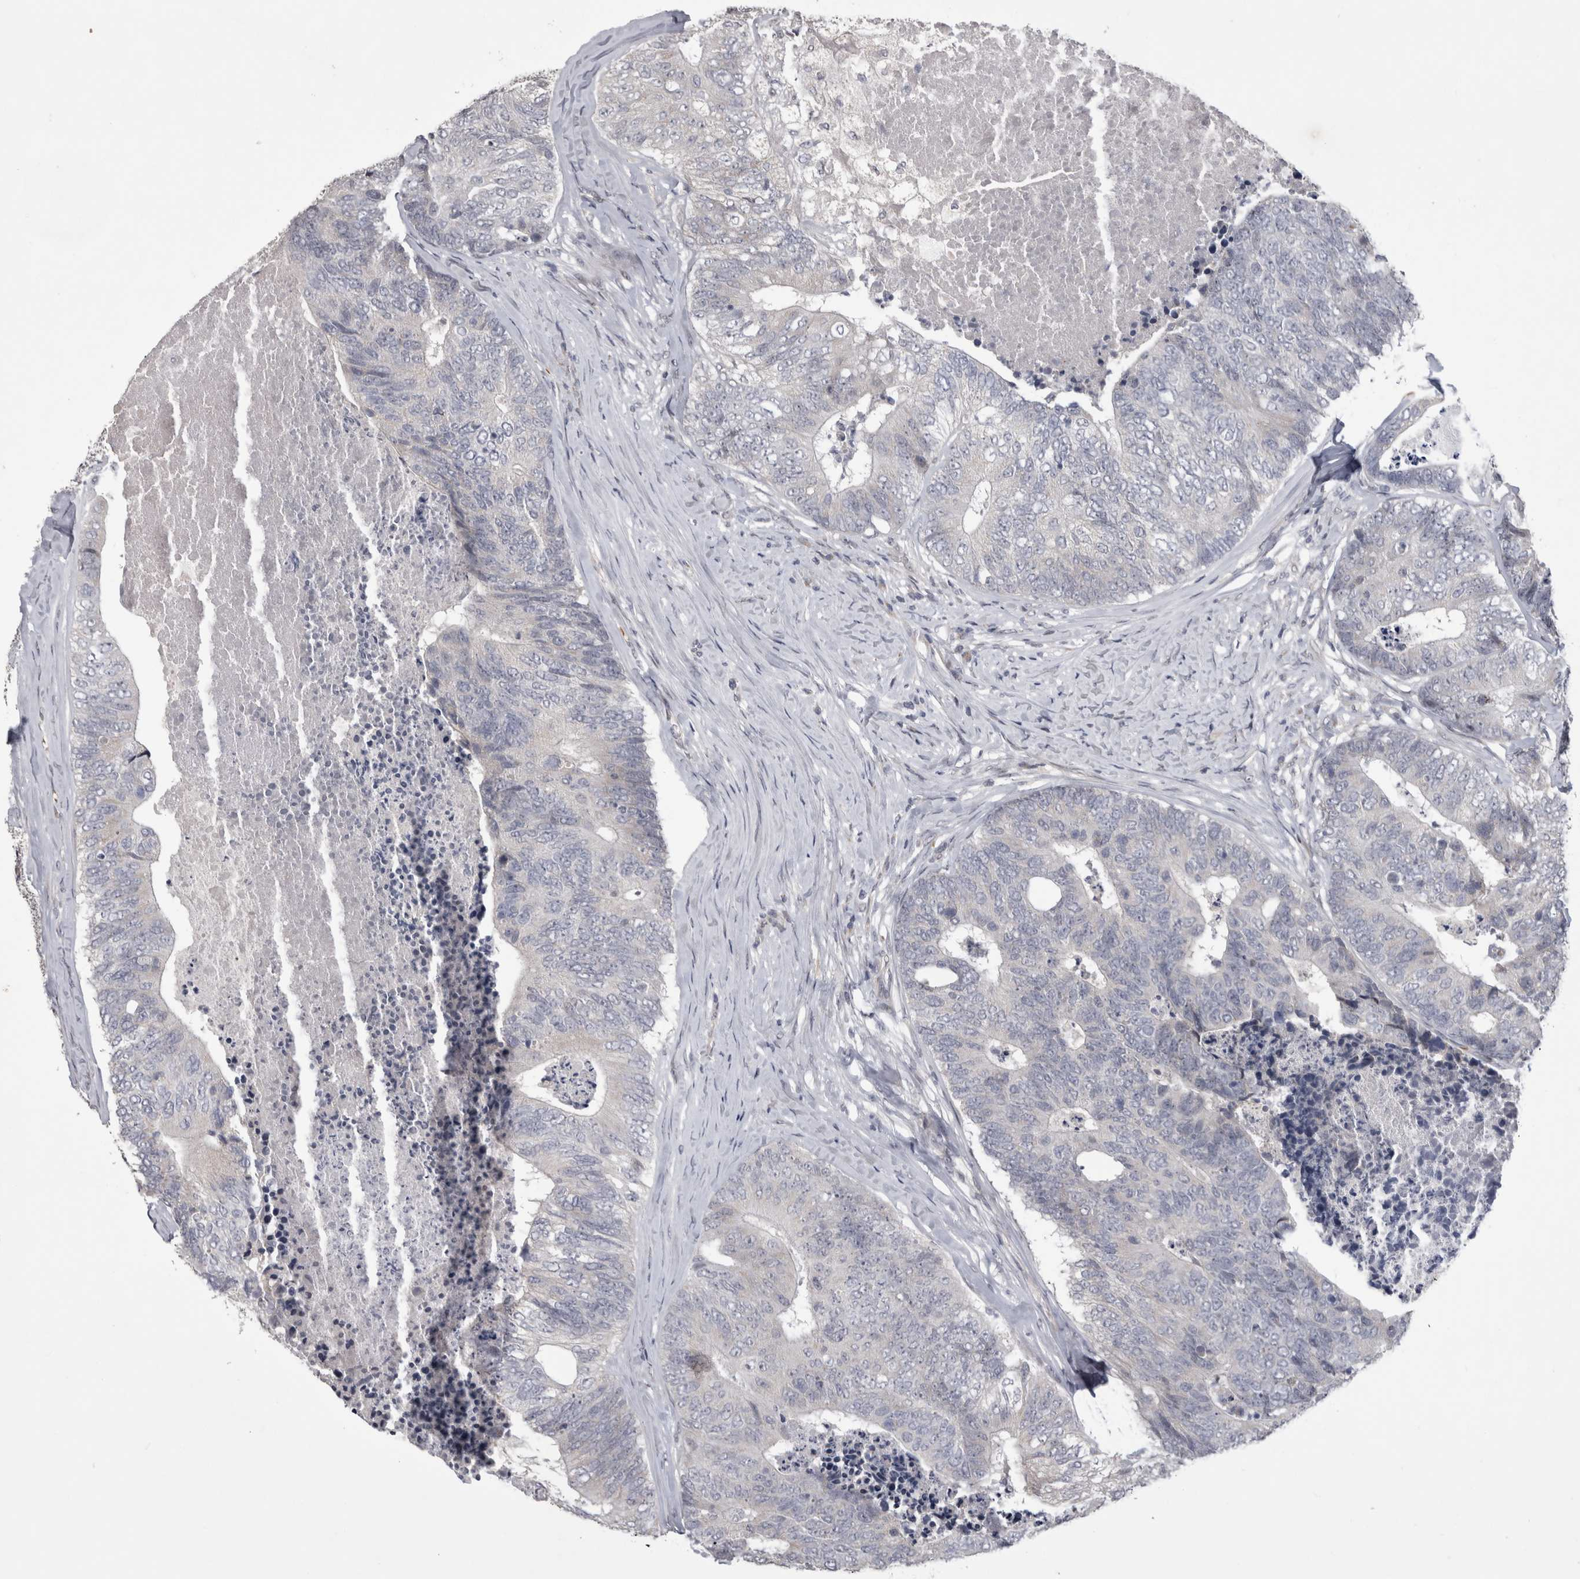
{"staining": {"intensity": "negative", "quantity": "none", "location": "none"}, "tissue": "colorectal cancer", "cell_type": "Tumor cells", "image_type": "cancer", "snomed": [{"axis": "morphology", "description": "Adenocarcinoma, NOS"}, {"axis": "topography", "description": "Colon"}], "caption": "Immunohistochemical staining of human adenocarcinoma (colorectal) exhibits no significant positivity in tumor cells. The staining is performed using DAB brown chromogen with nuclei counter-stained in using hematoxylin.", "gene": "IFI44", "patient": {"sex": "female", "age": 67}}